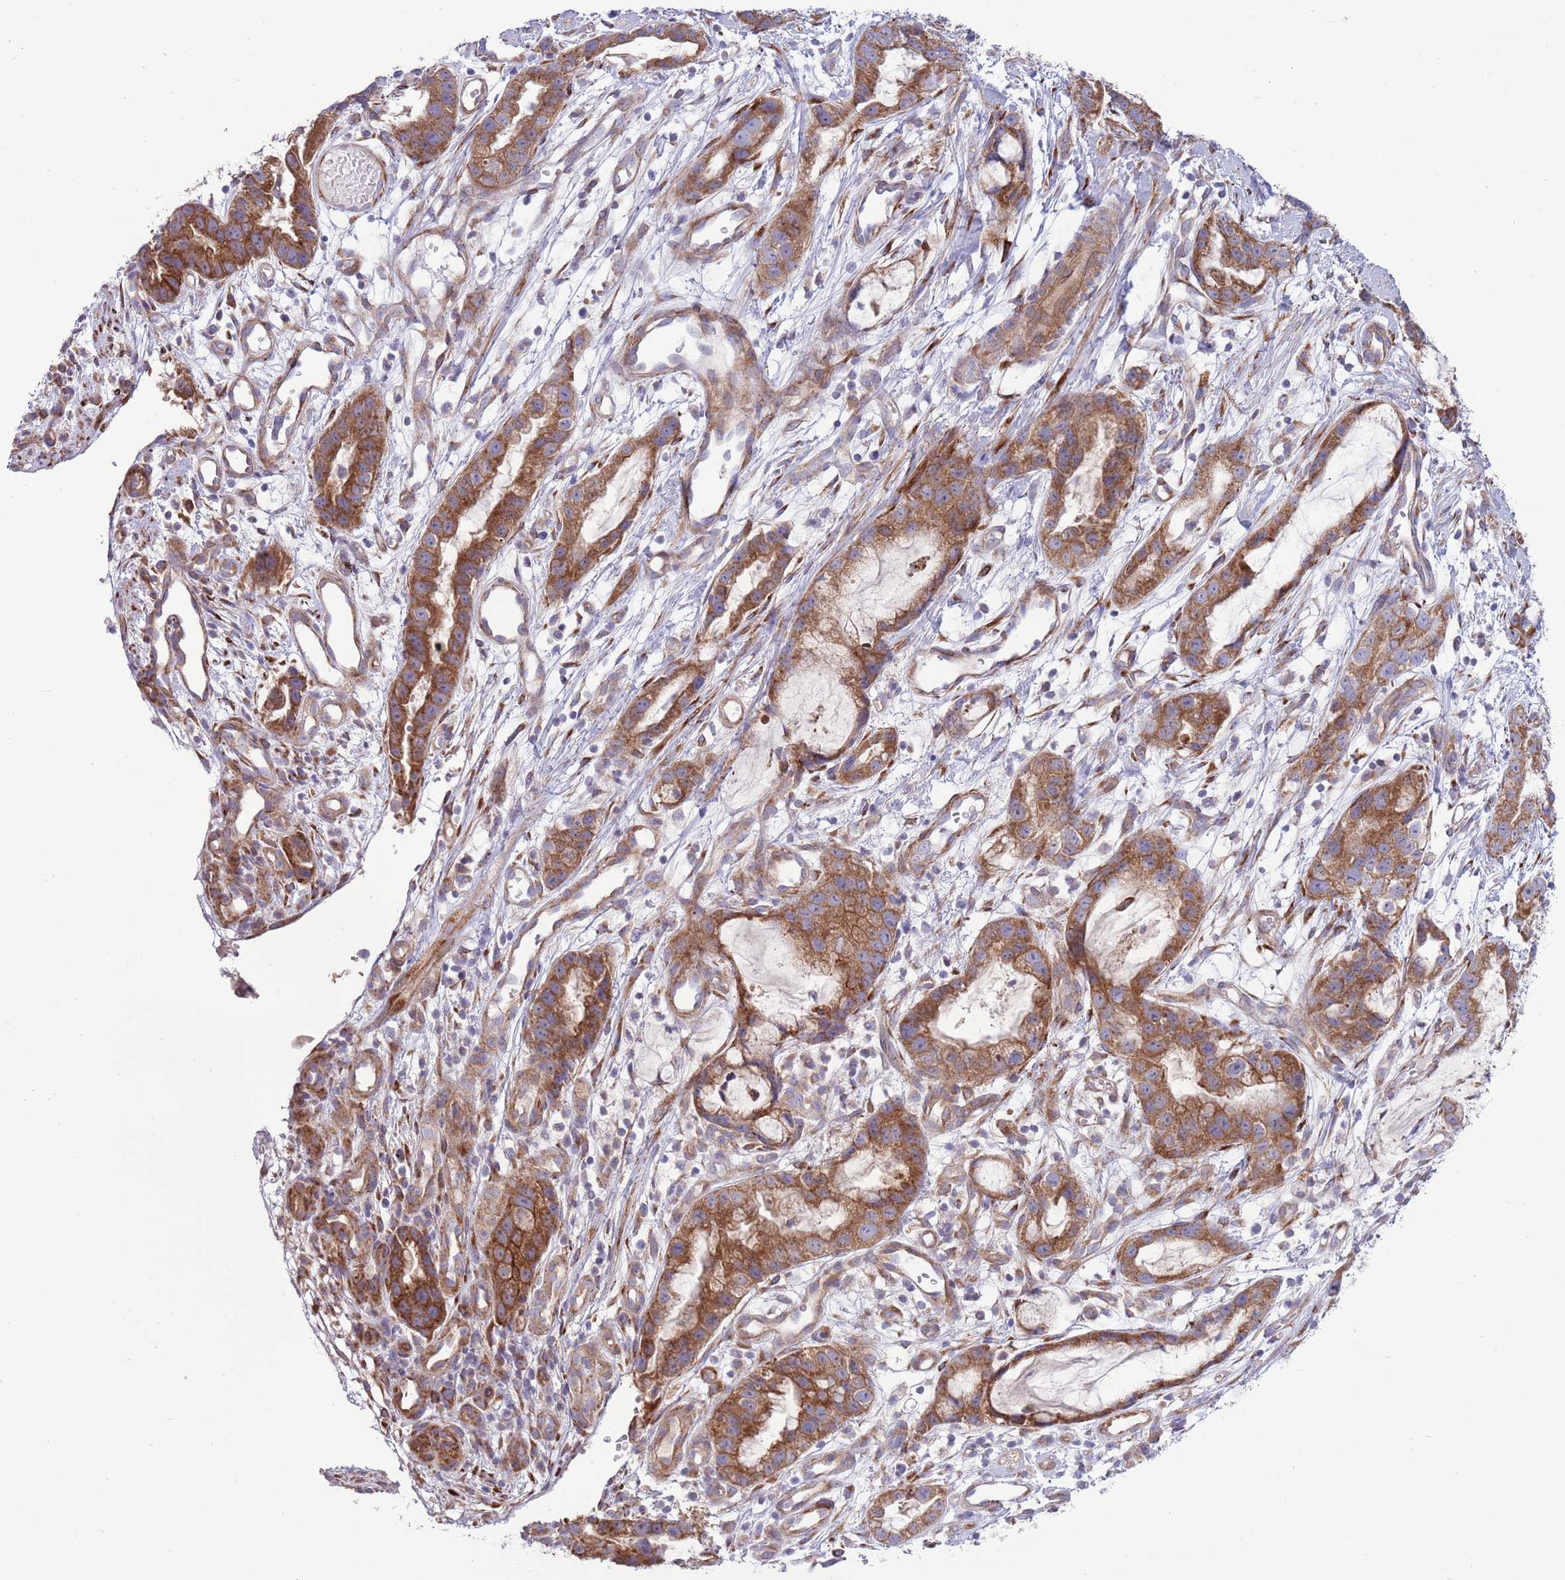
{"staining": {"intensity": "strong", "quantity": ">75%", "location": "cytoplasmic/membranous"}, "tissue": "stomach cancer", "cell_type": "Tumor cells", "image_type": "cancer", "snomed": [{"axis": "morphology", "description": "Adenocarcinoma, NOS"}, {"axis": "topography", "description": "Stomach"}], "caption": "Stomach adenocarcinoma was stained to show a protein in brown. There is high levels of strong cytoplasmic/membranous positivity in approximately >75% of tumor cells.", "gene": "TOMM5", "patient": {"sex": "male", "age": 55}}